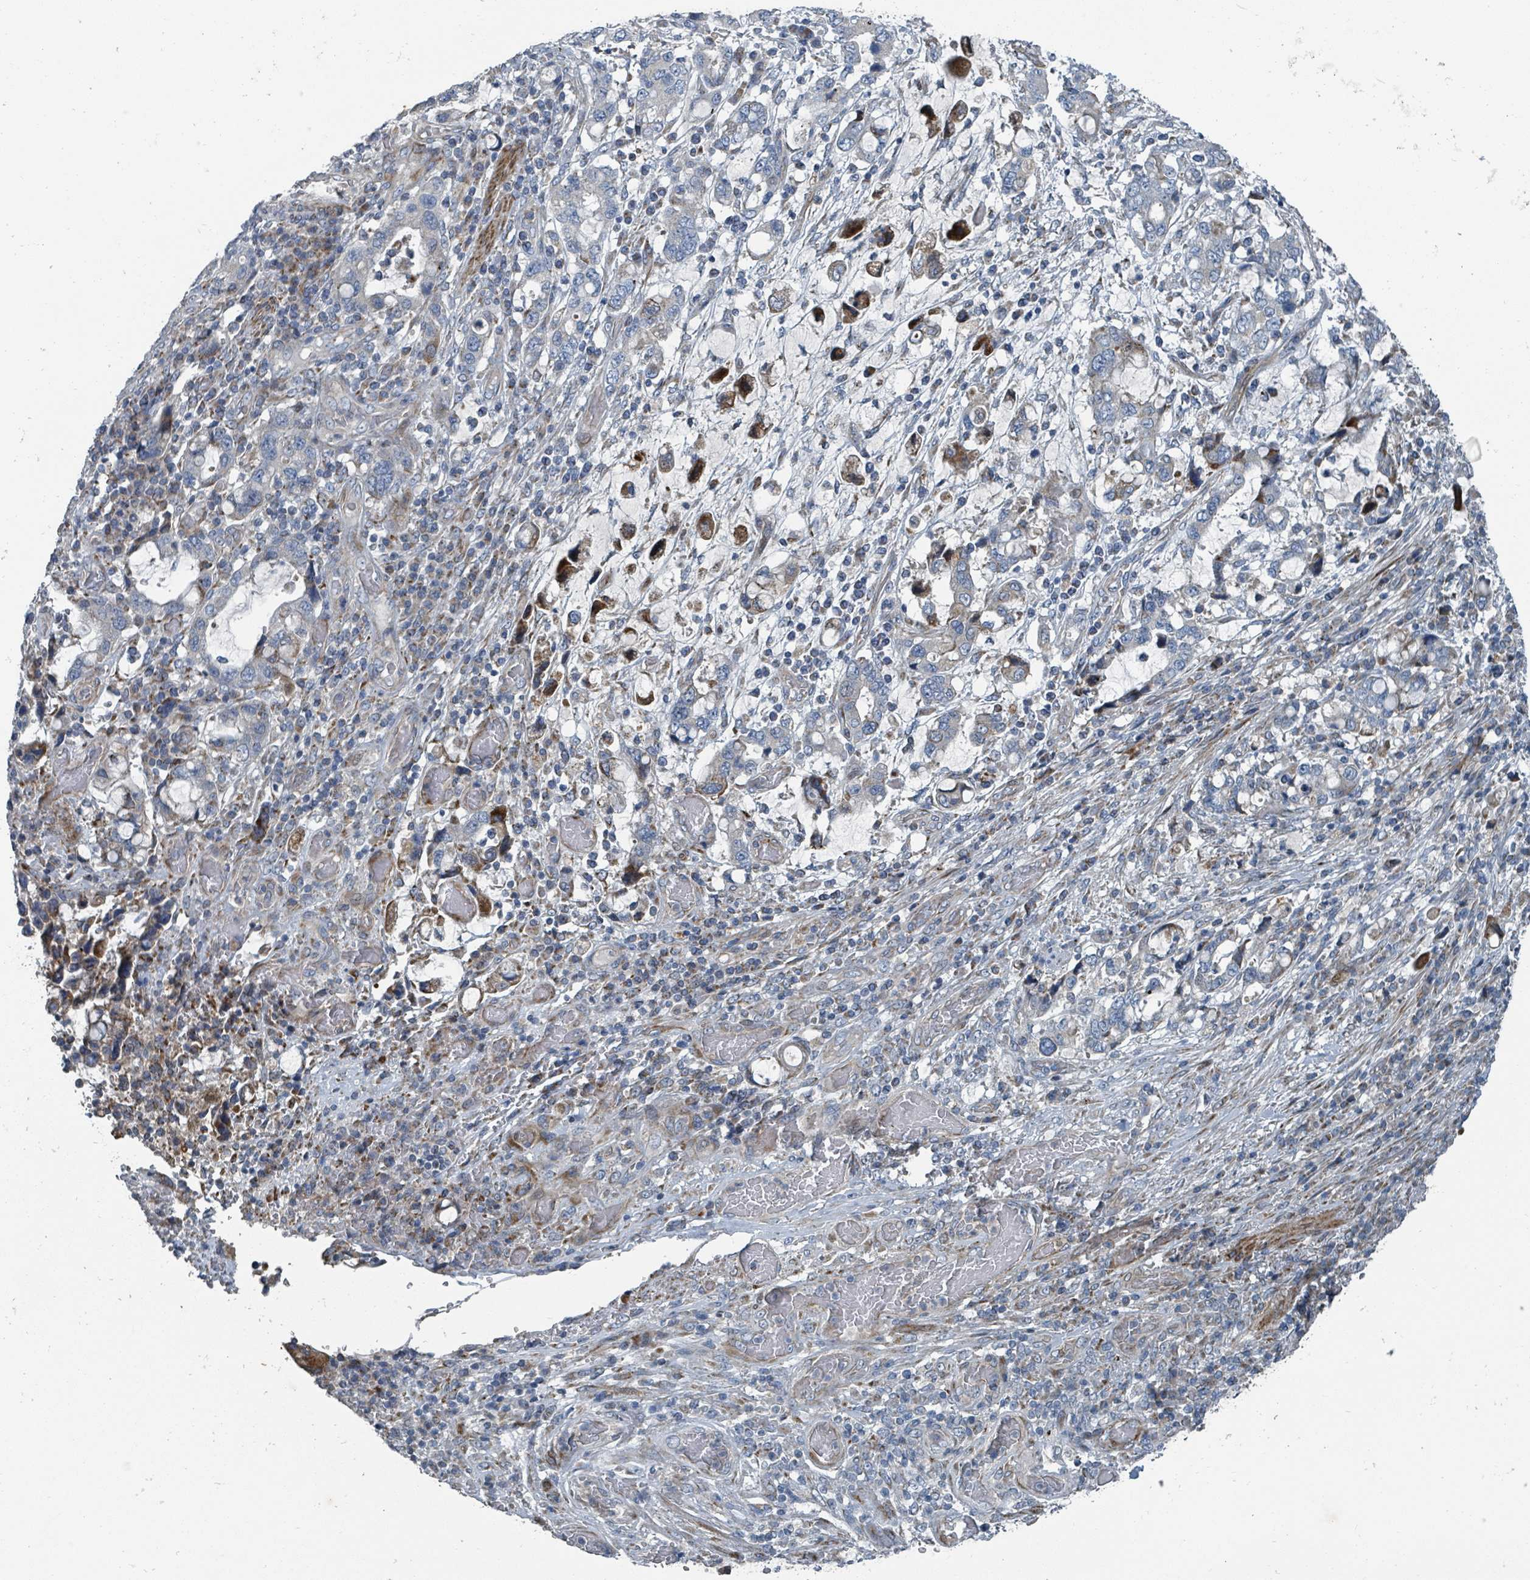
{"staining": {"intensity": "moderate", "quantity": "<25%", "location": "cytoplasmic/membranous"}, "tissue": "stomach cancer", "cell_type": "Tumor cells", "image_type": "cancer", "snomed": [{"axis": "morphology", "description": "Adenocarcinoma, NOS"}, {"axis": "topography", "description": "Stomach, upper"}, {"axis": "topography", "description": "Stomach"}], "caption": "Adenocarcinoma (stomach) stained with IHC demonstrates moderate cytoplasmic/membranous staining in about <25% of tumor cells.", "gene": "DIPK2A", "patient": {"sex": "male", "age": 62}}